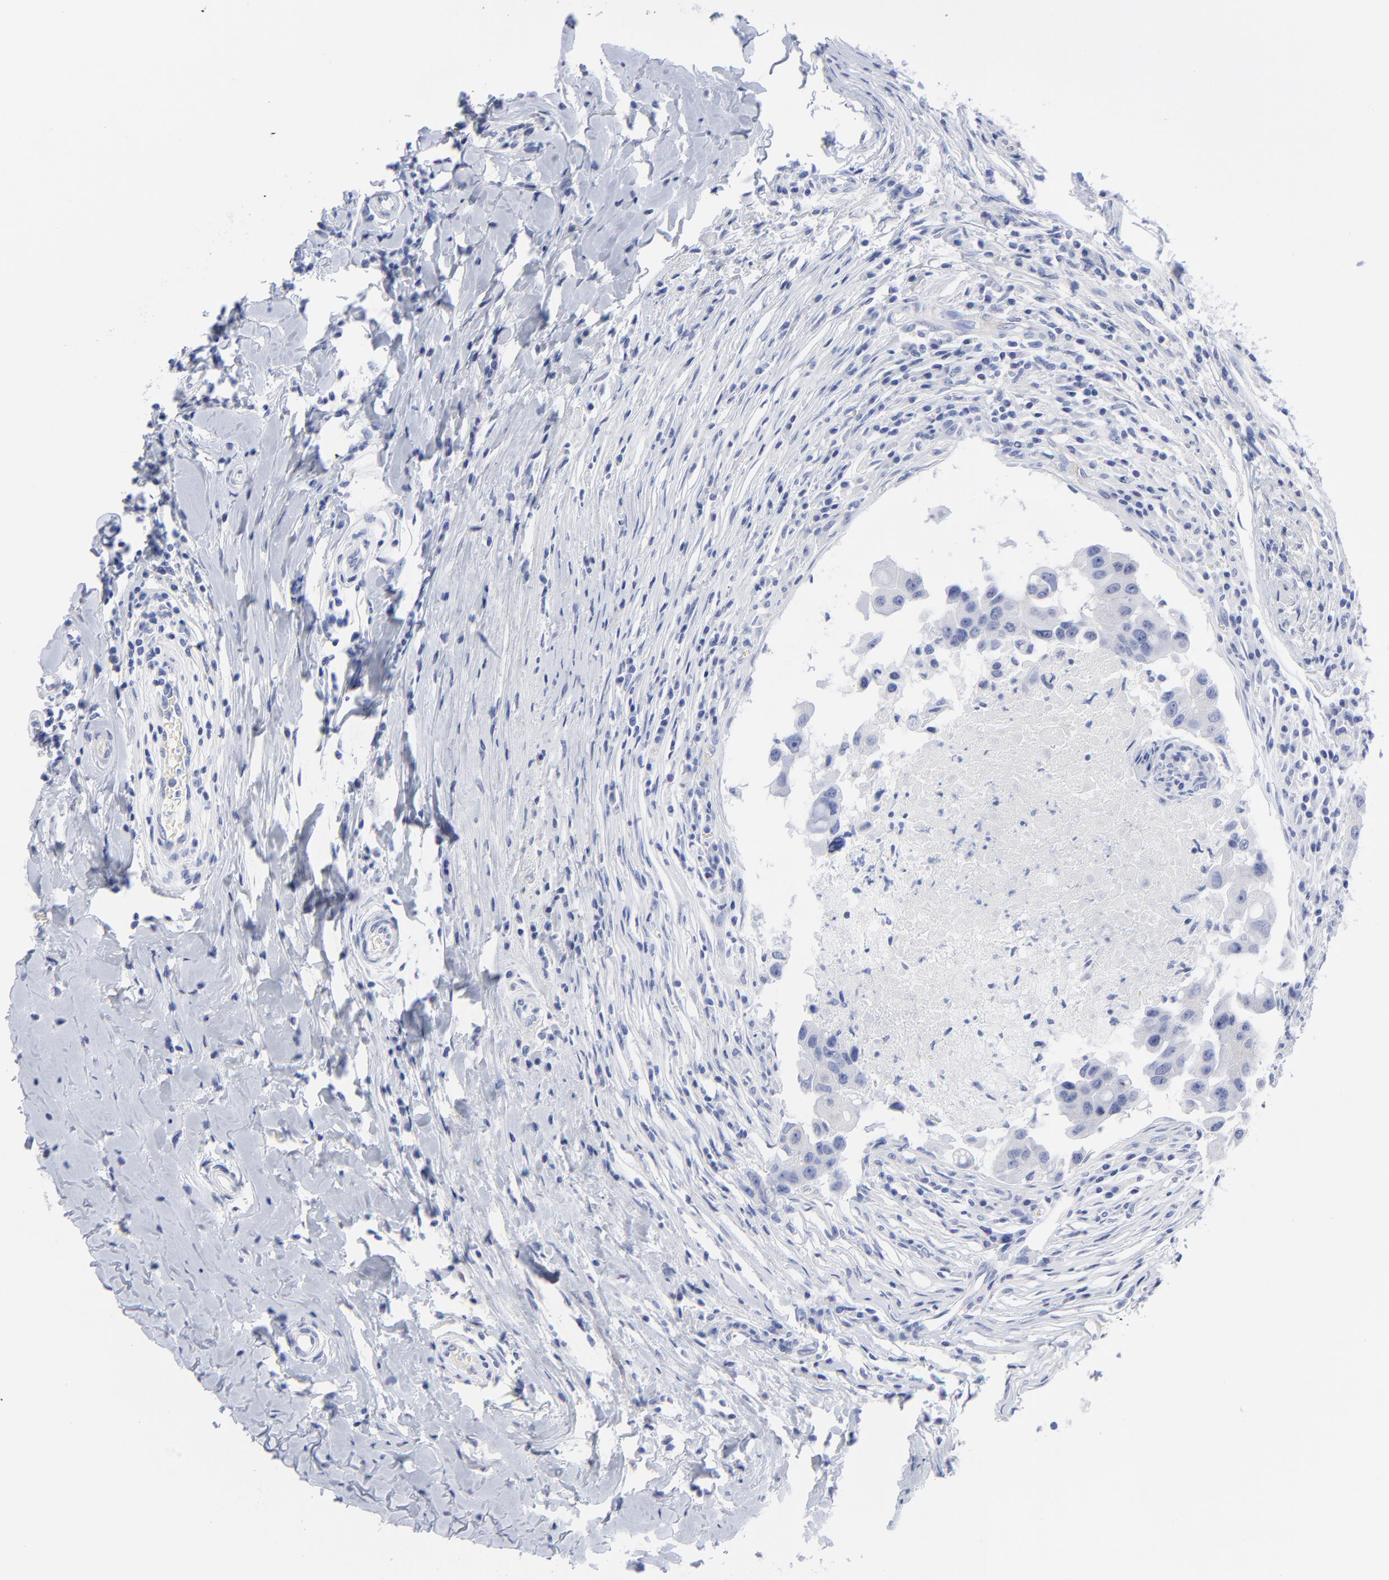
{"staining": {"intensity": "weak", "quantity": "<25%", "location": "cytoplasmic/membranous"}, "tissue": "breast cancer", "cell_type": "Tumor cells", "image_type": "cancer", "snomed": [{"axis": "morphology", "description": "Duct carcinoma"}, {"axis": "topography", "description": "Breast"}], "caption": "Immunohistochemical staining of human breast cancer reveals no significant positivity in tumor cells. The staining is performed using DAB (3,3'-diaminobenzidine) brown chromogen with nuclei counter-stained in using hematoxylin.", "gene": "CNTN3", "patient": {"sex": "female", "age": 27}}